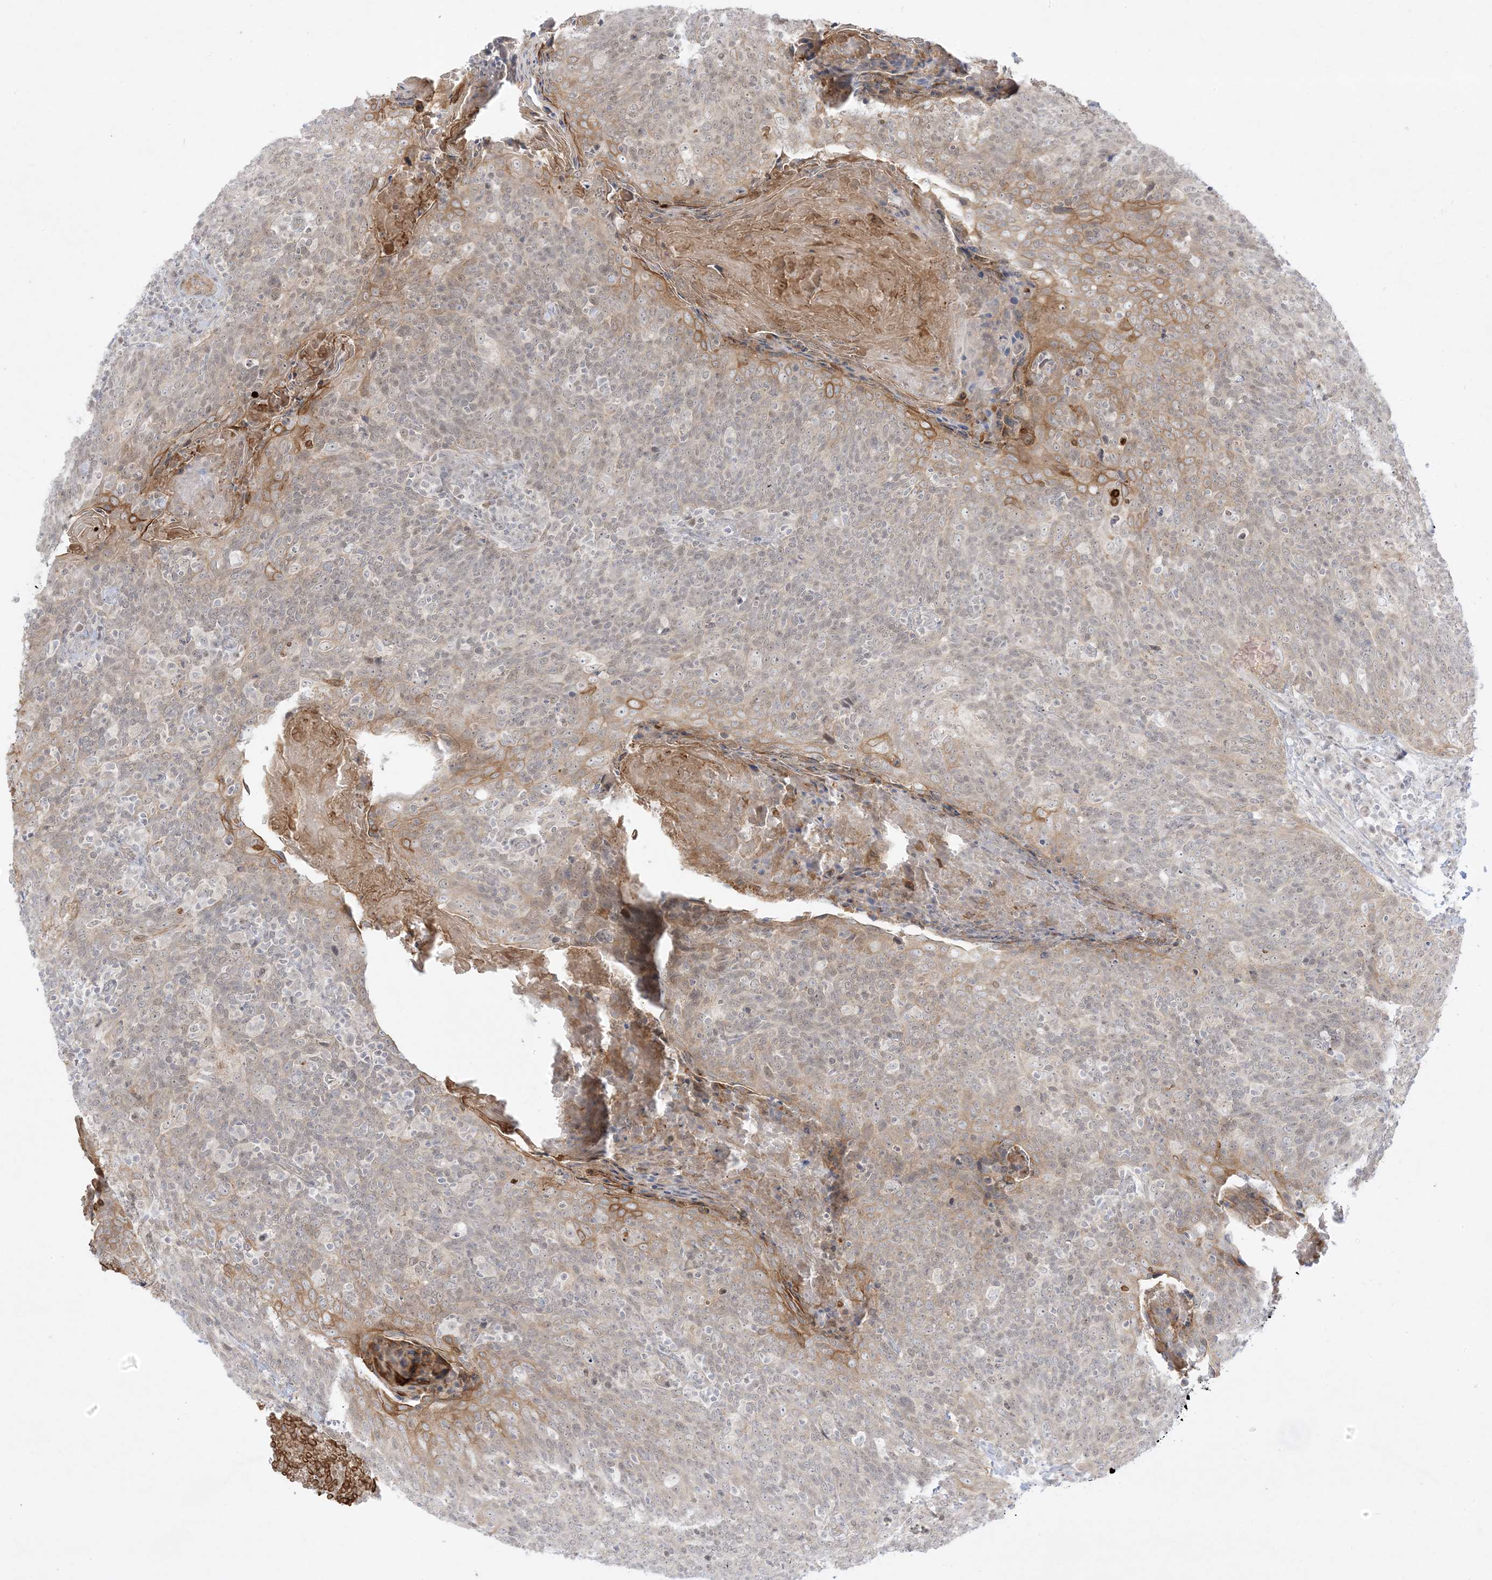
{"staining": {"intensity": "moderate", "quantity": "<25%", "location": "cytoplasmic/membranous,nuclear"}, "tissue": "head and neck cancer", "cell_type": "Tumor cells", "image_type": "cancer", "snomed": [{"axis": "morphology", "description": "Squamous cell carcinoma, NOS"}, {"axis": "morphology", "description": "Squamous cell carcinoma, metastatic, NOS"}, {"axis": "topography", "description": "Lymph node"}, {"axis": "topography", "description": "Head-Neck"}], "caption": "This image reveals IHC staining of squamous cell carcinoma (head and neck), with low moderate cytoplasmic/membranous and nuclear staining in about <25% of tumor cells.", "gene": "PTK6", "patient": {"sex": "male", "age": 62}}